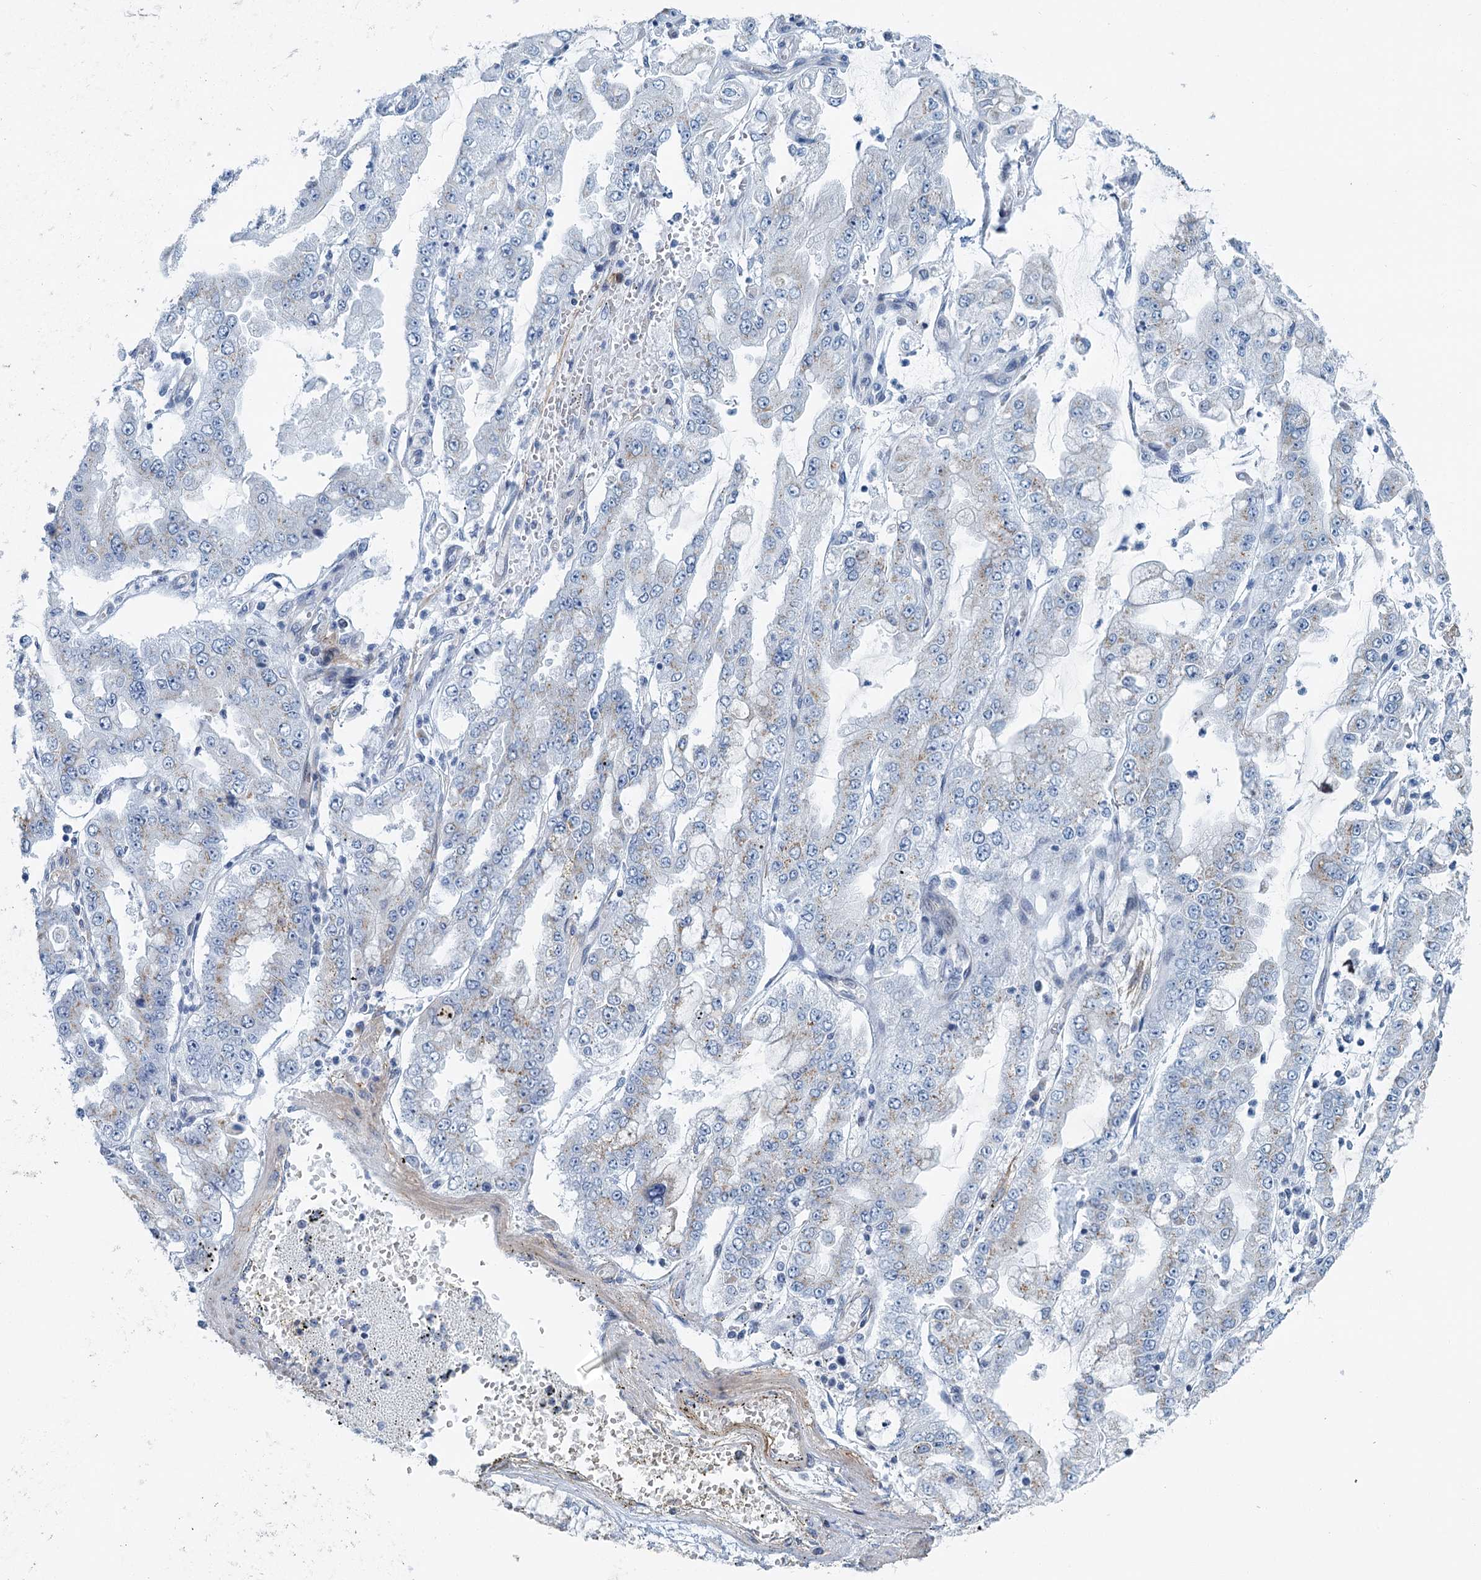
{"staining": {"intensity": "weak", "quantity": "<25%", "location": "cytoplasmic/membranous"}, "tissue": "stomach cancer", "cell_type": "Tumor cells", "image_type": "cancer", "snomed": [{"axis": "morphology", "description": "Adenocarcinoma, NOS"}, {"axis": "topography", "description": "Stomach"}], "caption": "Immunohistochemistry (IHC) photomicrograph of human stomach adenocarcinoma stained for a protein (brown), which demonstrates no staining in tumor cells.", "gene": "ZNF527", "patient": {"sex": "male", "age": 76}}